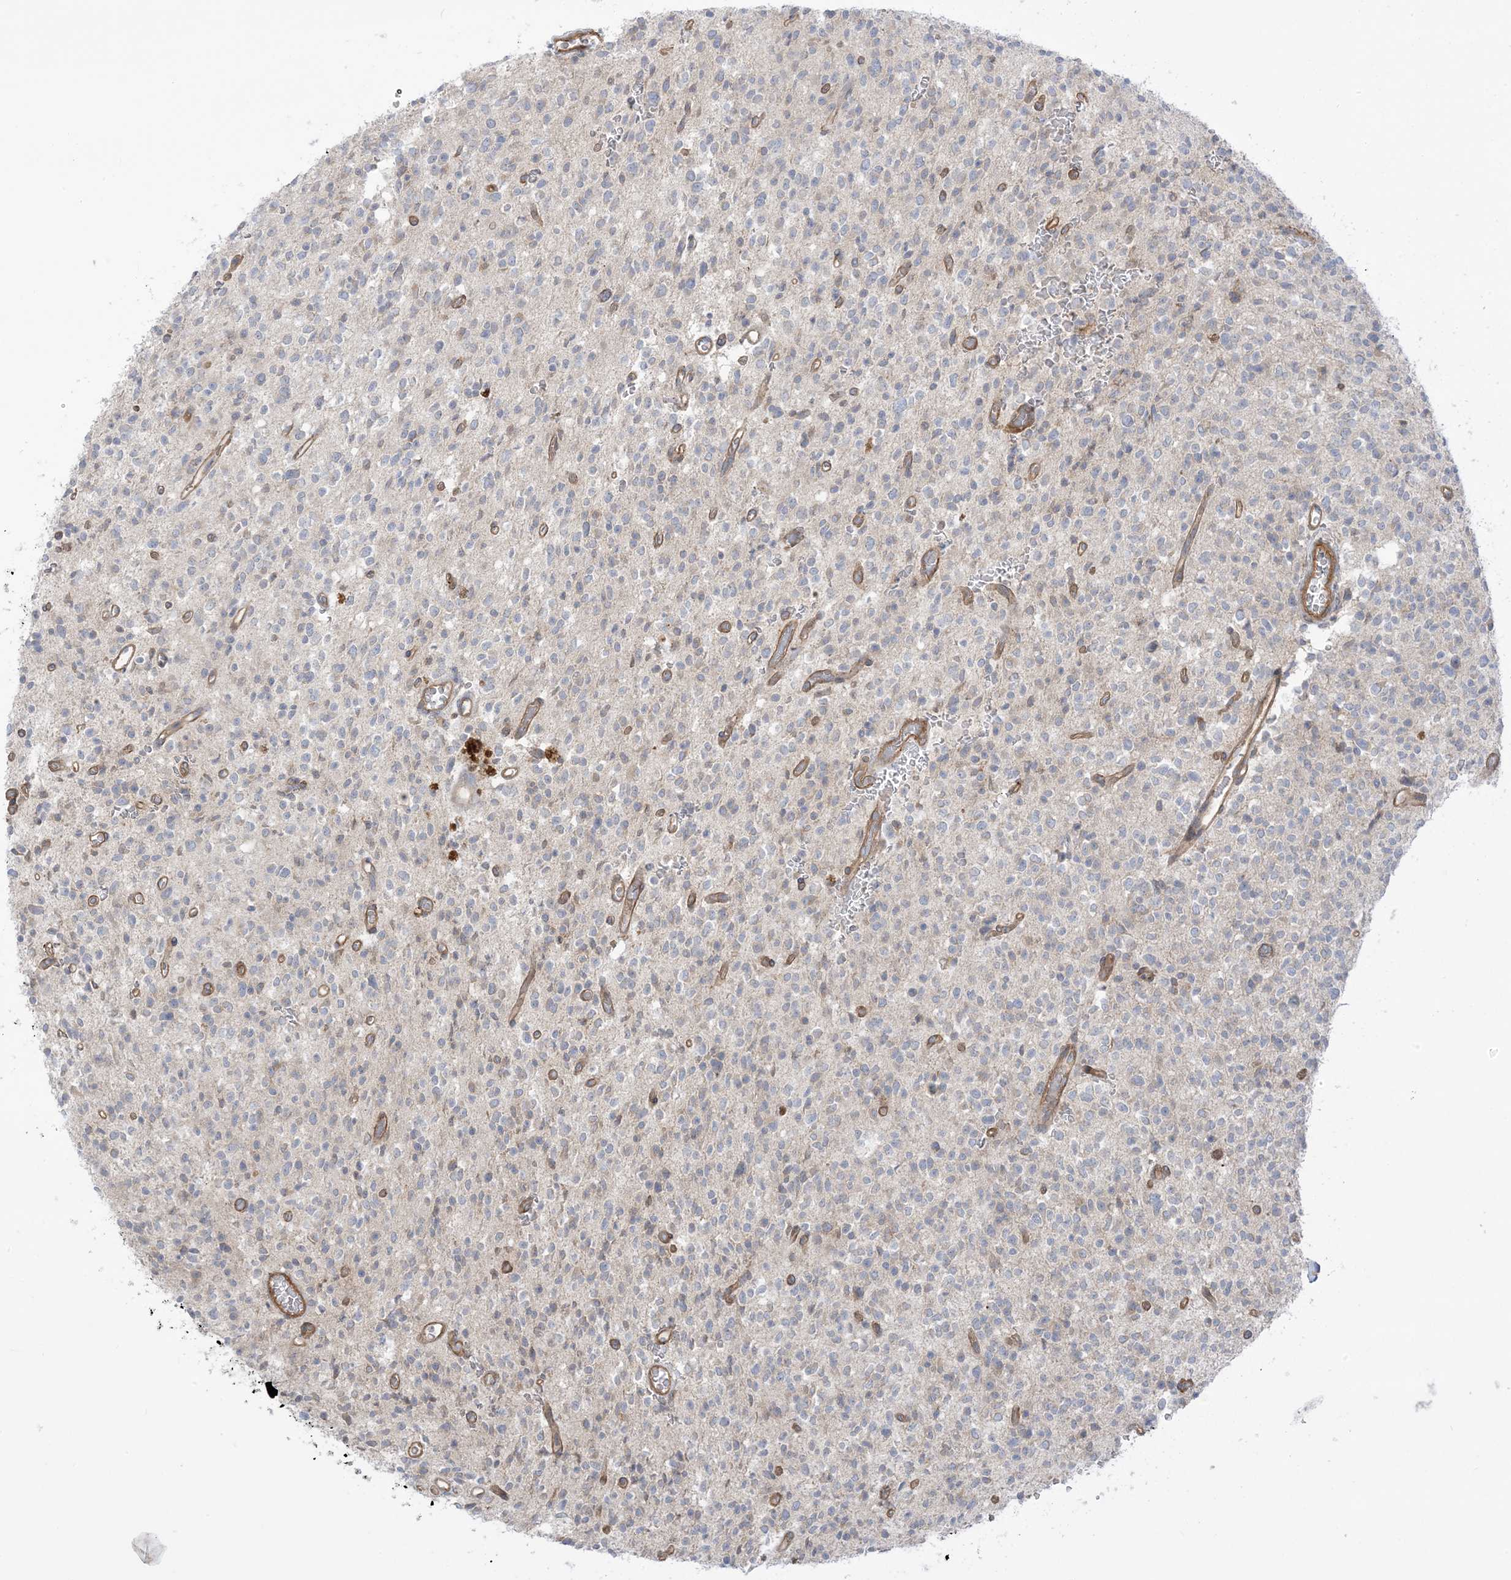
{"staining": {"intensity": "negative", "quantity": "none", "location": "none"}, "tissue": "glioma", "cell_type": "Tumor cells", "image_type": "cancer", "snomed": [{"axis": "morphology", "description": "Glioma, malignant, High grade"}, {"axis": "topography", "description": "Brain"}], "caption": "Immunohistochemistry (IHC) of human glioma demonstrates no positivity in tumor cells.", "gene": "ICMT", "patient": {"sex": "male", "age": 34}}